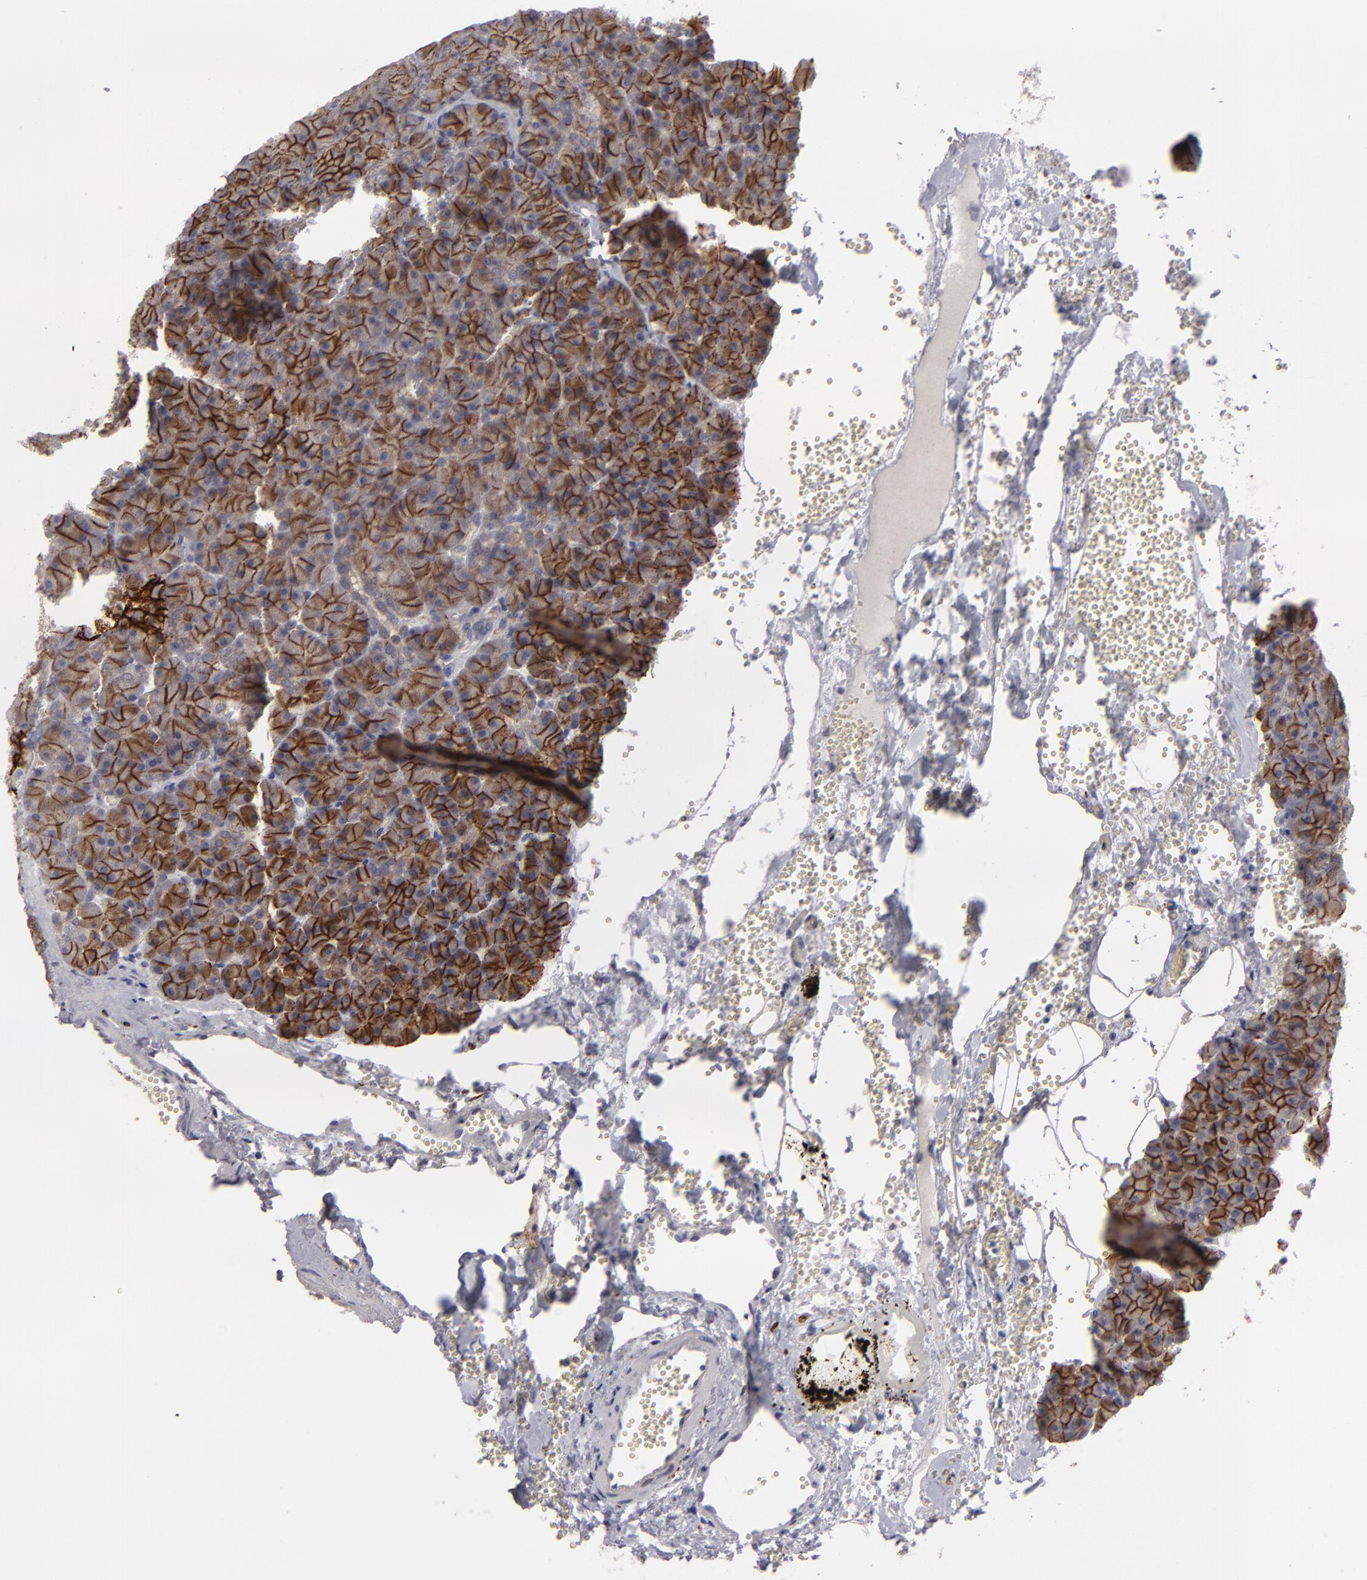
{"staining": {"intensity": "weak", "quantity": ">75%", "location": "cytoplasmic/membranous"}, "tissue": "pancreas", "cell_type": "Exocrine glandular cells", "image_type": "normal", "snomed": [{"axis": "morphology", "description": "Normal tissue, NOS"}, {"axis": "topography", "description": "Pancreas"}], "caption": "A low amount of weak cytoplasmic/membranous expression is seen in approximately >75% of exocrine glandular cells in unremarkable pancreas.", "gene": "ALCAM", "patient": {"sex": "female", "age": 35}}